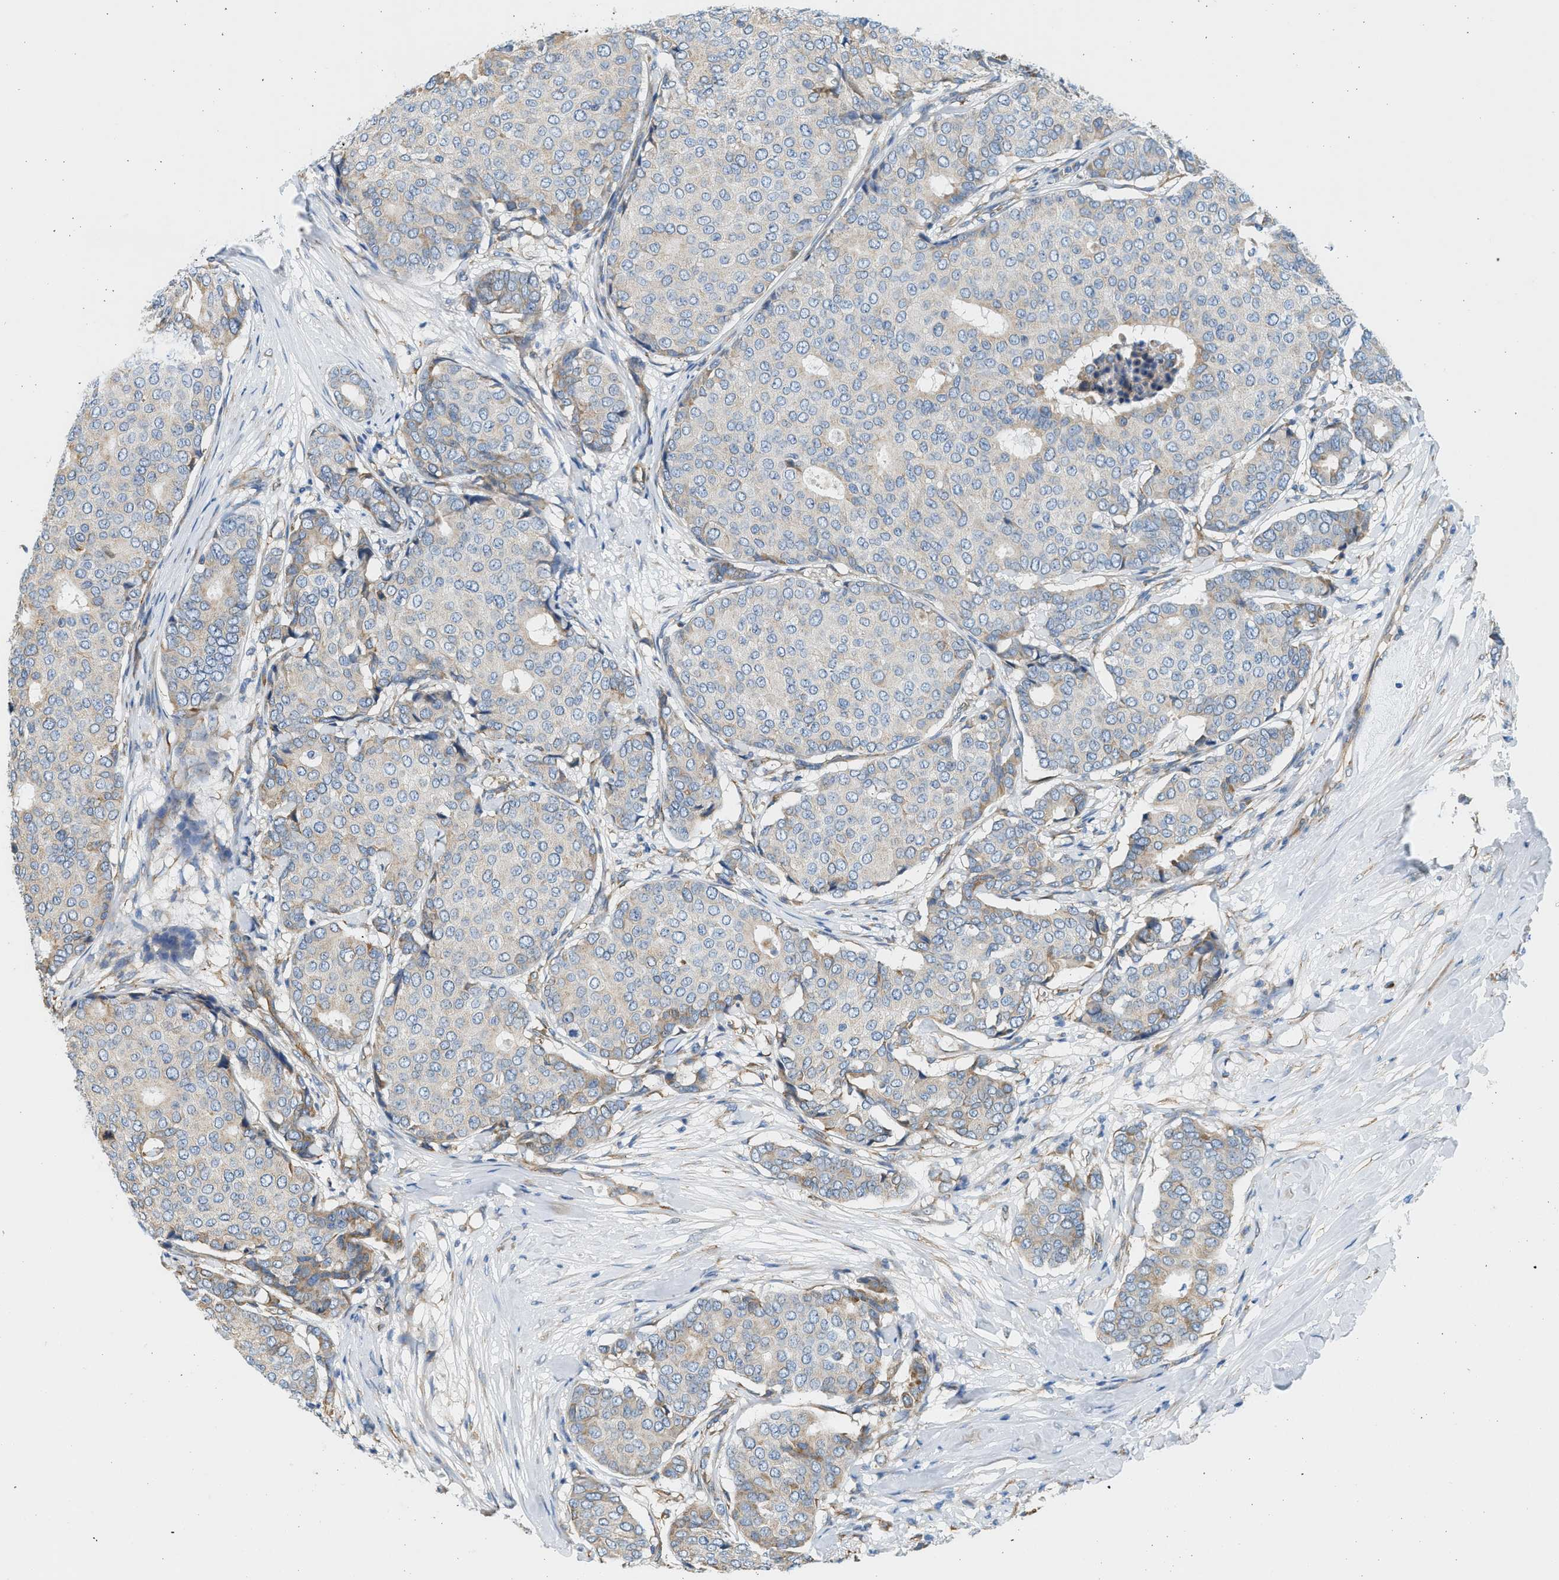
{"staining": {"intensity": "moderate", "quantity": "<25%", "location": "cytoplasmic/membranous"}, "tissue": "breast cancer", "cell_type": "Tumor cells", "image_type": "cancer", "snomed": [{"axis": "morphology", "description": "Duct carcinoma"}, {"axis": "topography", "description": "Breast"}], "caption": "Protein staining shows moderate cytoplasmic/membranous expression in about <25% of tumor cells in breast cancer (infiltrating ductal carcinoma). (IHC, brightfield microscopy, high magnification).", "gene": "CNTN6", "patient": {"sex": "female", "age": 75}}